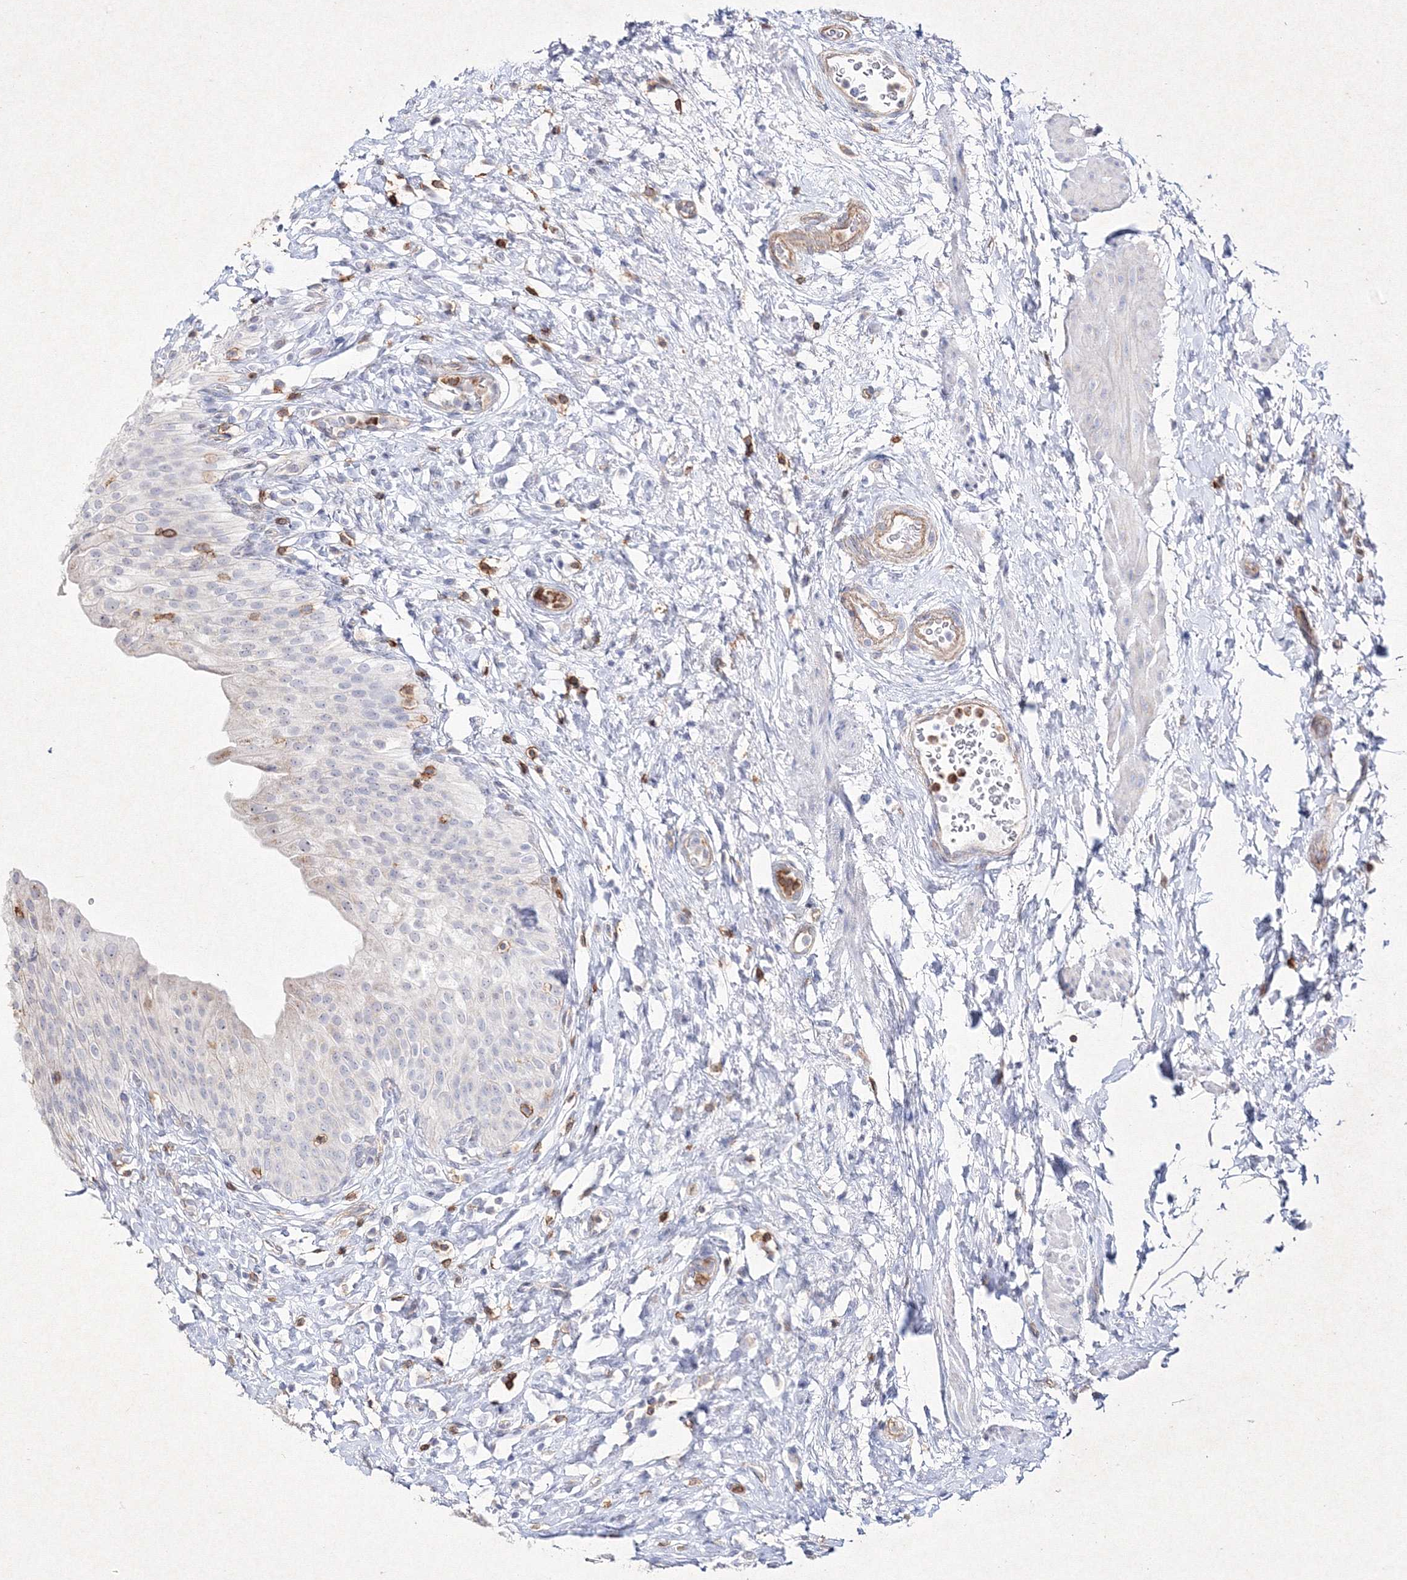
{"staining": {"intensity": "negative", "quantity": "none", "location": "none"}, "tissue": "urinary bladder", "cell_type": "Urothelial cells", "image_type": "normal", "snomed": [{"axis": "morphology", "description": "Normal tissue, NOS"}, {"axis": "morphology", "description": "Urothelial carcinoma, High grade"}, {"axis": "topography", "description": "Urinary bladder"}], "caption": "High magnification brightfield microscopy of normal urinary bladder stained with DAB (3,3'-diaminobenzidine) (brown) and counterstained with hematoxylin (blue): urothelial cells show no significant positivity. Brightfield microscopy of IHC stained with DAB (3,3'-diaminobenzidine) (brown) and hematoxylin (blue), captured at high magnification.", "gene": "HCST", "patient": {"sex": "male", "age": 46}}